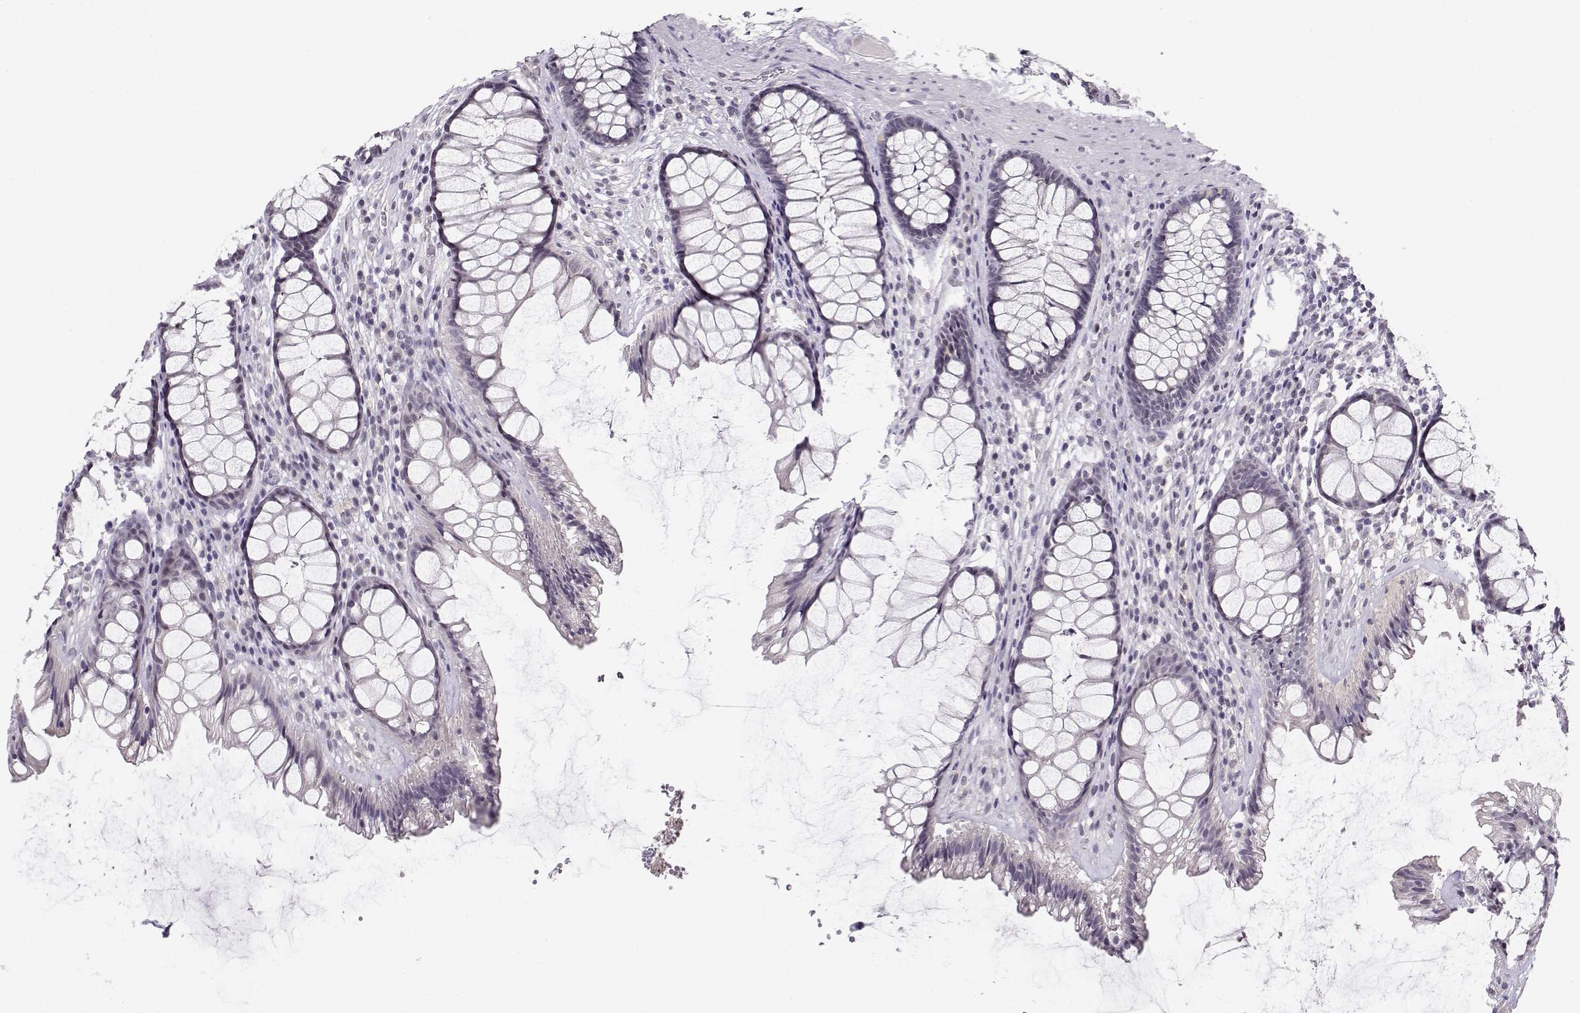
{"staining": {"intensity": "negative", "quantity": "none", "location": "none"}, "tissue": "rectum", "cell_type": "Glandular cells", "image_type": "normal", "snomed": [{"axis": "morphology", "description": "Normal tissue, NOS"}, {"axis": "topography", "description": "Rectum"}], "caption": "Immunohistochemistry (IHC) photomicrograph of normal rectum: rectum stained with DAB (3,3'-diaminobenzidine) displays no significant protein positivity in glandular cells.", "gene": "C16orf86", "patient": {"sex": "male", "age": 72}}